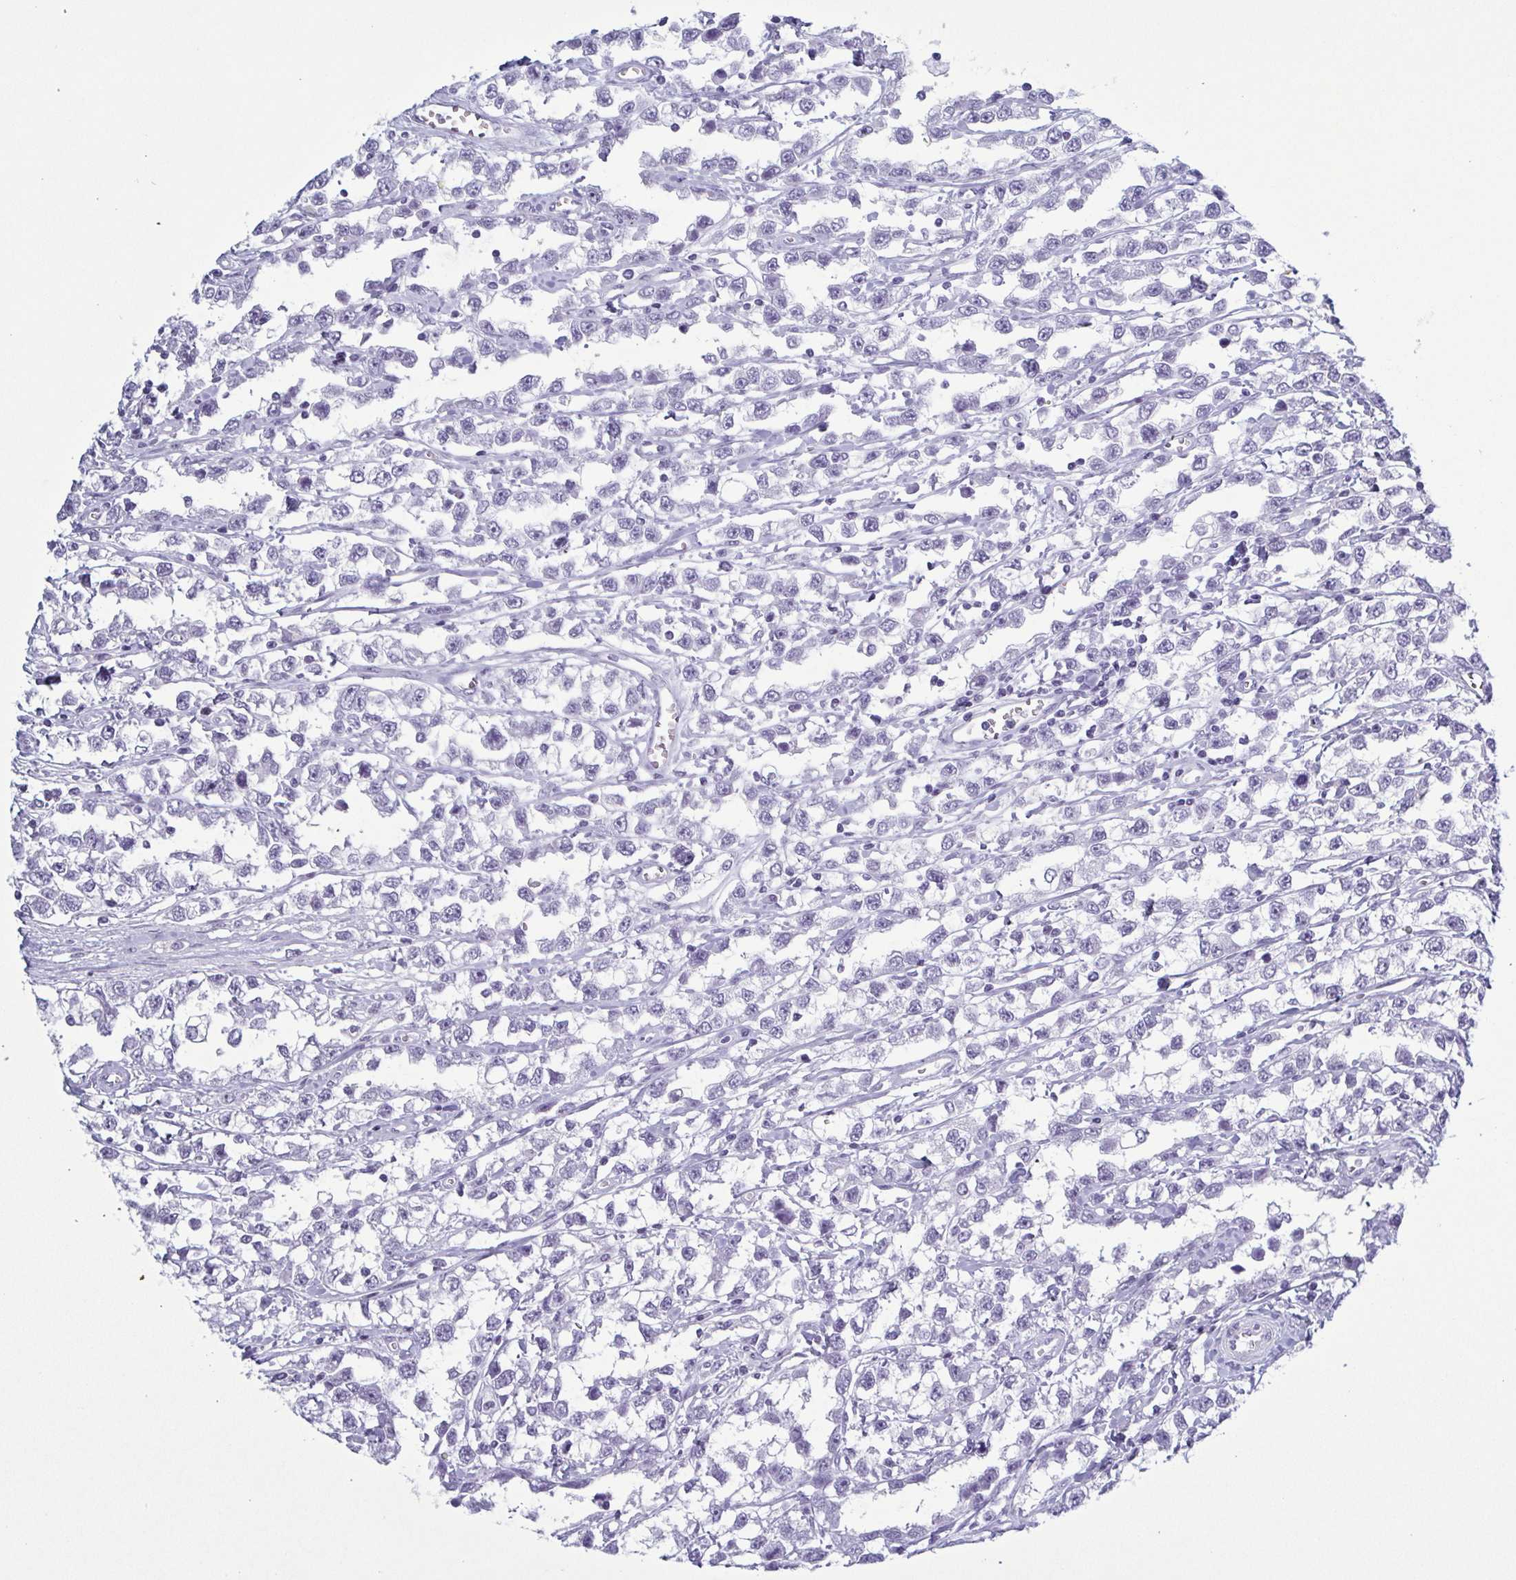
{"staining": {"intensity": "negative", "quantity": "none", "location": "none"}, "tissue": "testis cancer", "cell_type": "Tumor cells", "image_type": "cancer", "snomed": [{"axis": "morphology", "description": "Seminoma, NOS"}, {"axis": "topography", "description": "Testis"}], "caption": "A photomicrograph of seminoma (testis) stained for a protein demonstrates no brown staining in tumor cells.", "gene": "KRT10", "patient": {"sex": "male", "age": 34}}